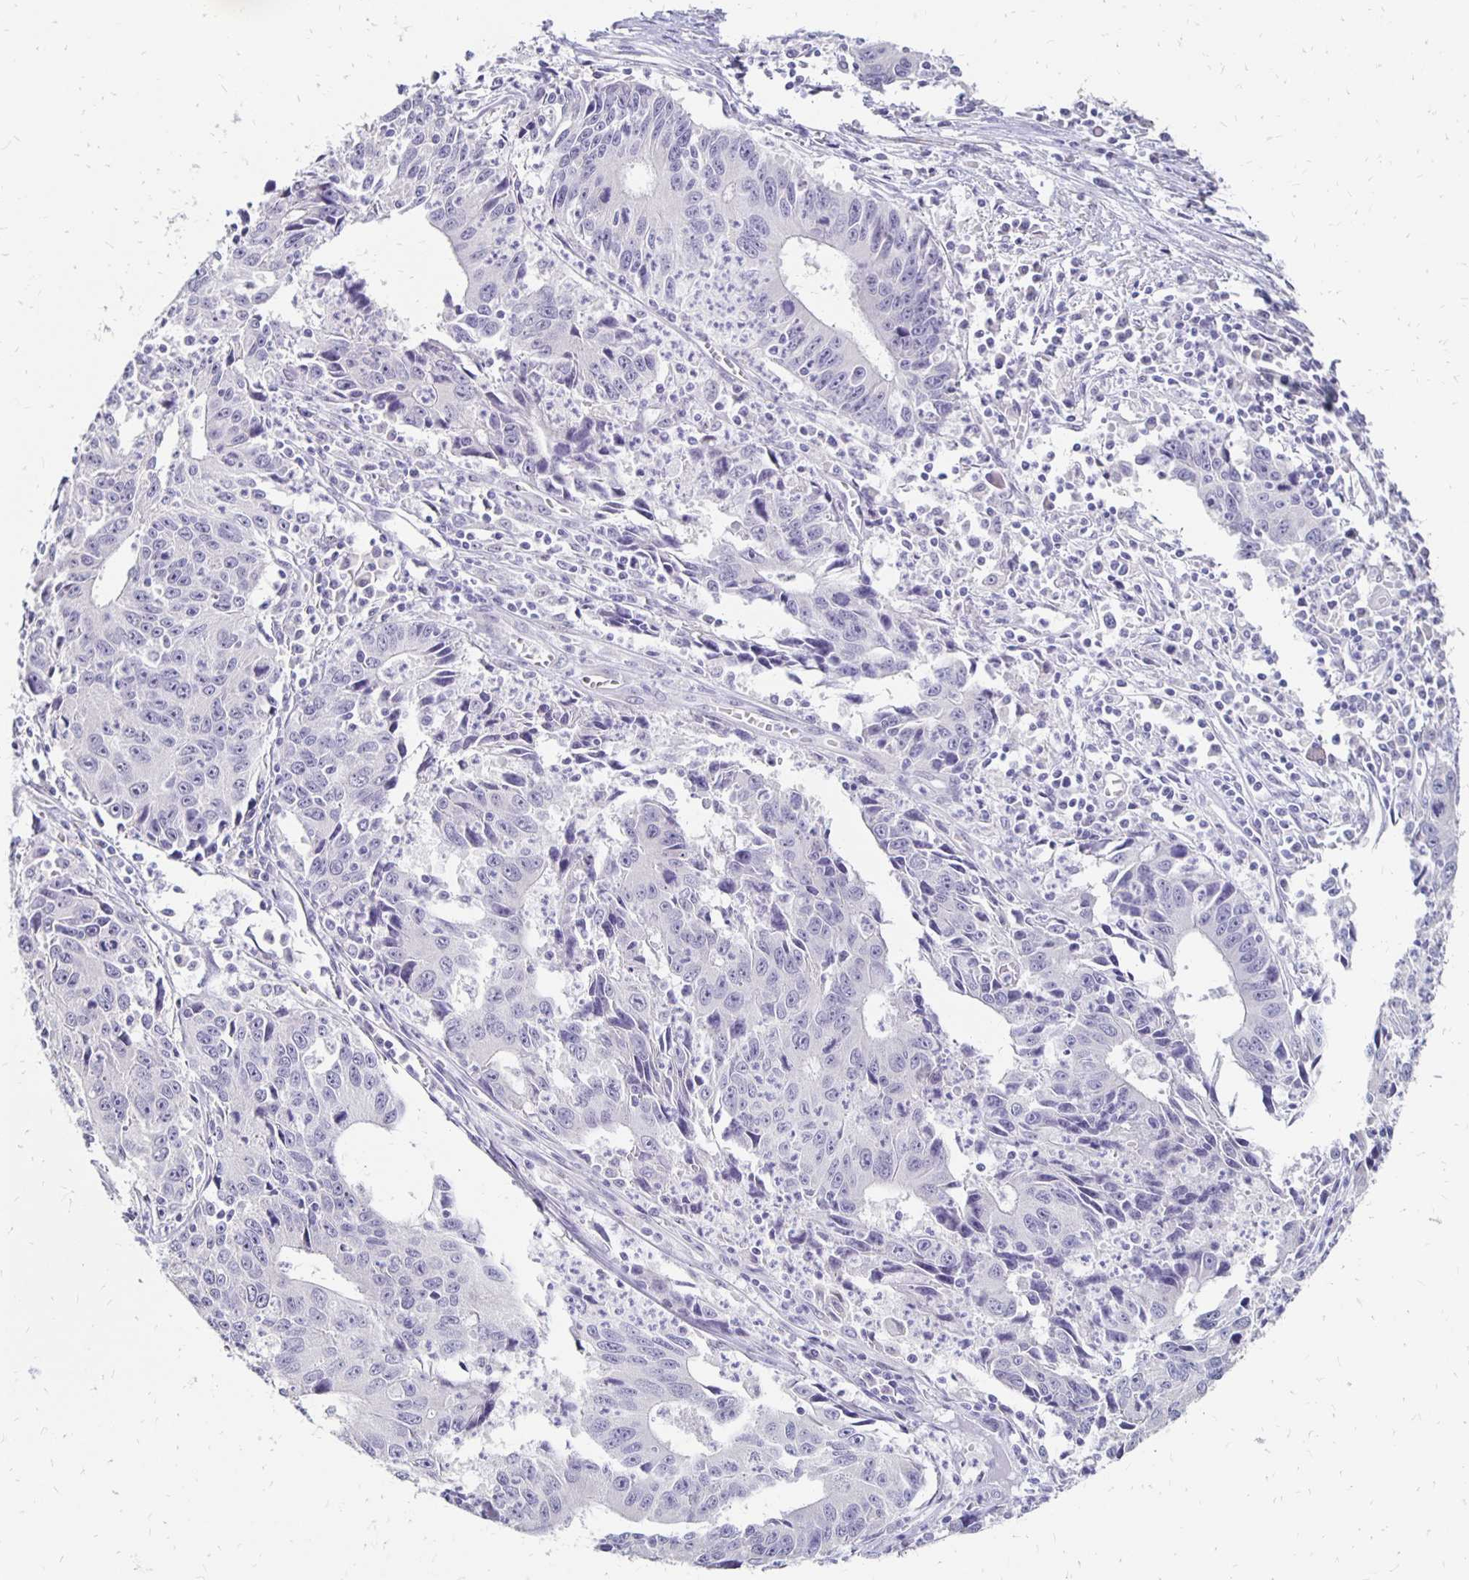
{"staining": {"intensity": "negative", "quantity": "none", "location": "none"}, "tissue": "liver cancer", "cell_type": "Tumor cells", "image_type": "cancer", "snomed": [{"axis": "morphology", "description": "Cholangiocarcinoma"}, {"axis": "topography", "description": "Liver"}], "caption": "Tumor cells show no significant staining in liver cancer.", "gene": "ATOSB", "patient": {"sex": "male", "age": 65}}